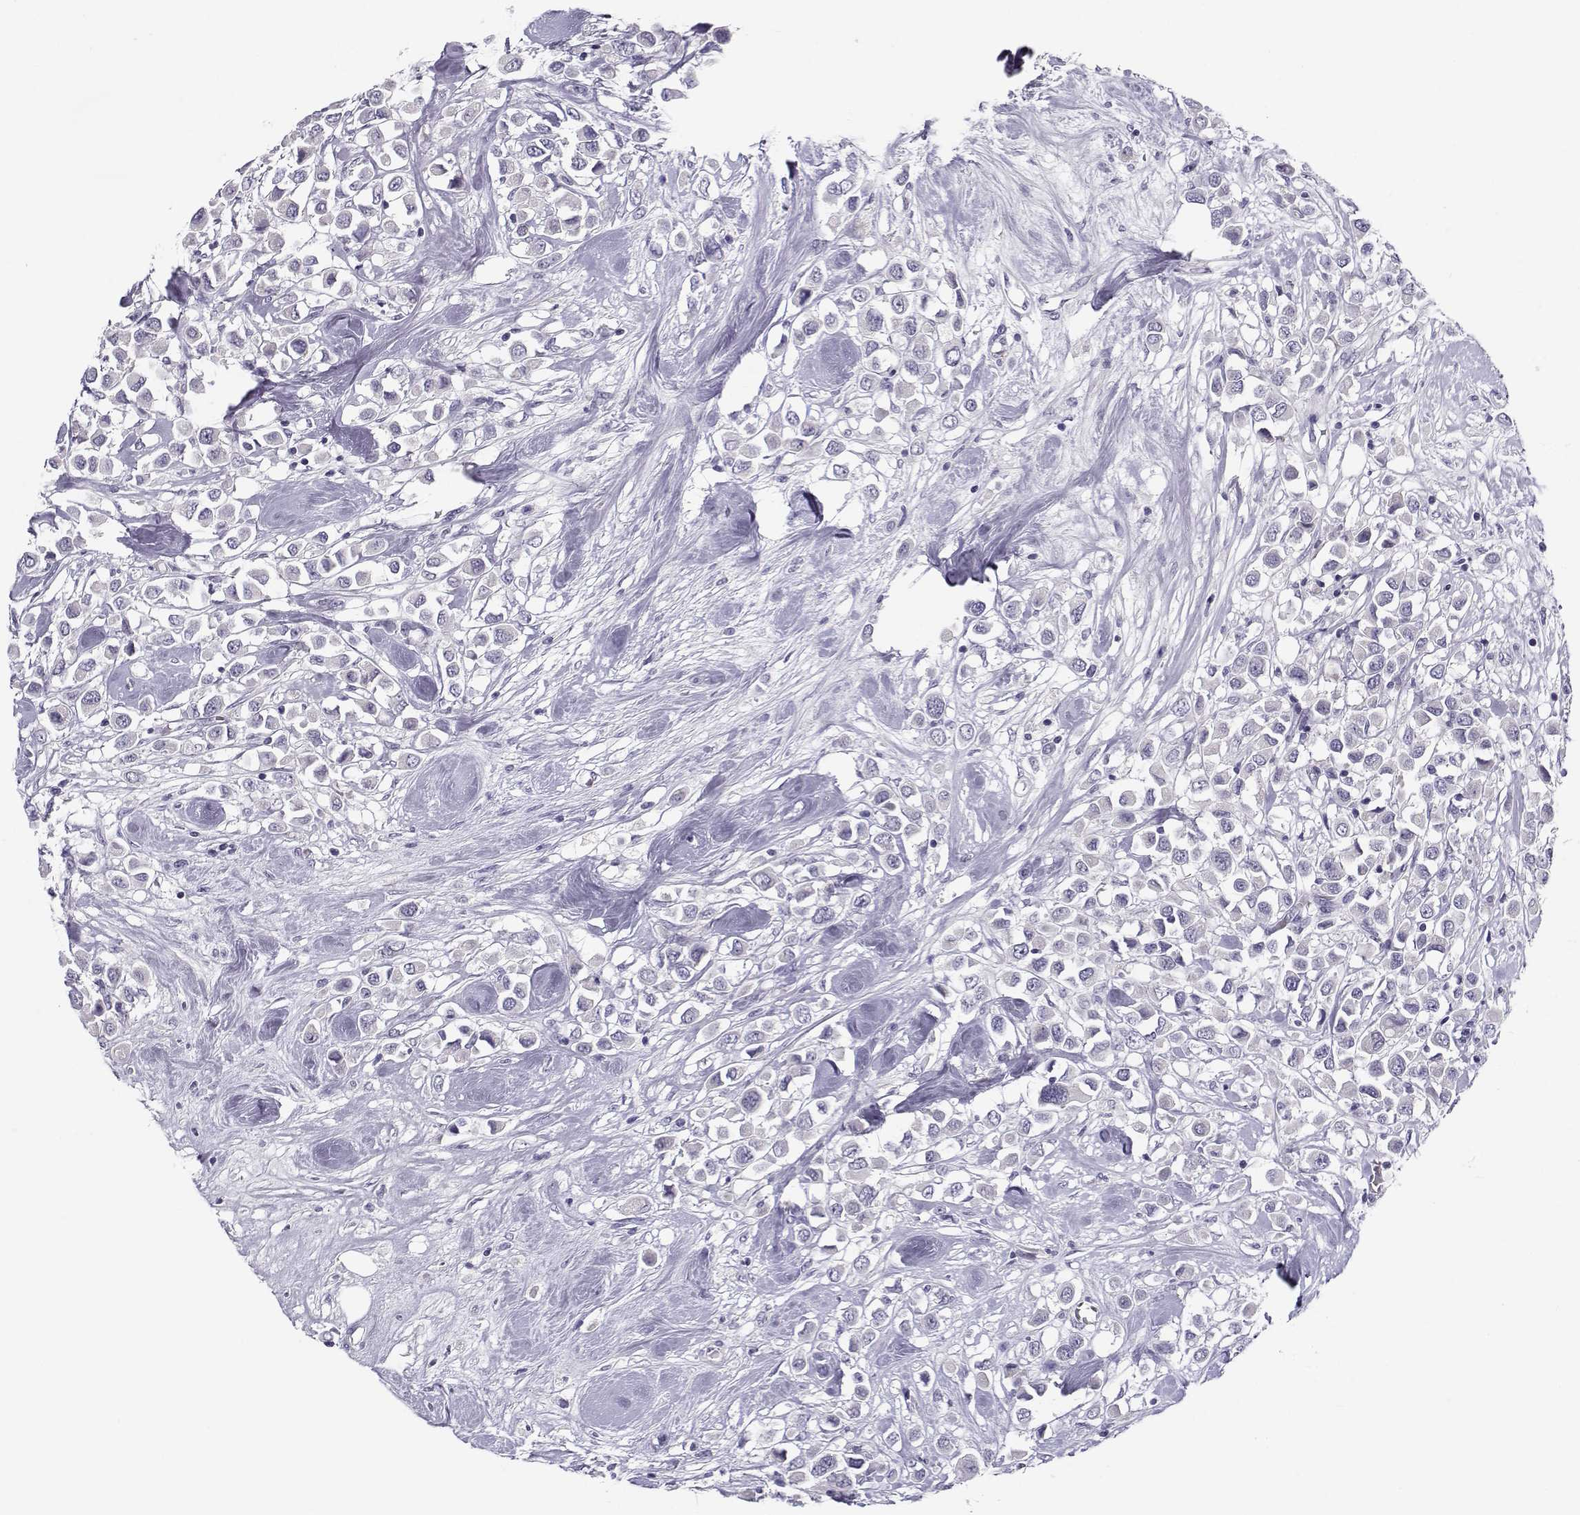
{"staining": {"intensity": "negative", "quantity": "none", "location": "none"}, "tissue": "breast cancer", "cell_type": "Tumor cells", "image_type": "cancer", "snomed": [{"axis": "morphology", "description": "Duct carcinoma"}, {"axis": "topography", "description": "Breast"}], "caption": "This is an immunohistochemistry histopathology image of human infiltrating ductal carcinoma (breast). There is no staining in tumor cells.", "gene": "CFAP77", "patient": {"sex": "female", "age": 61}}